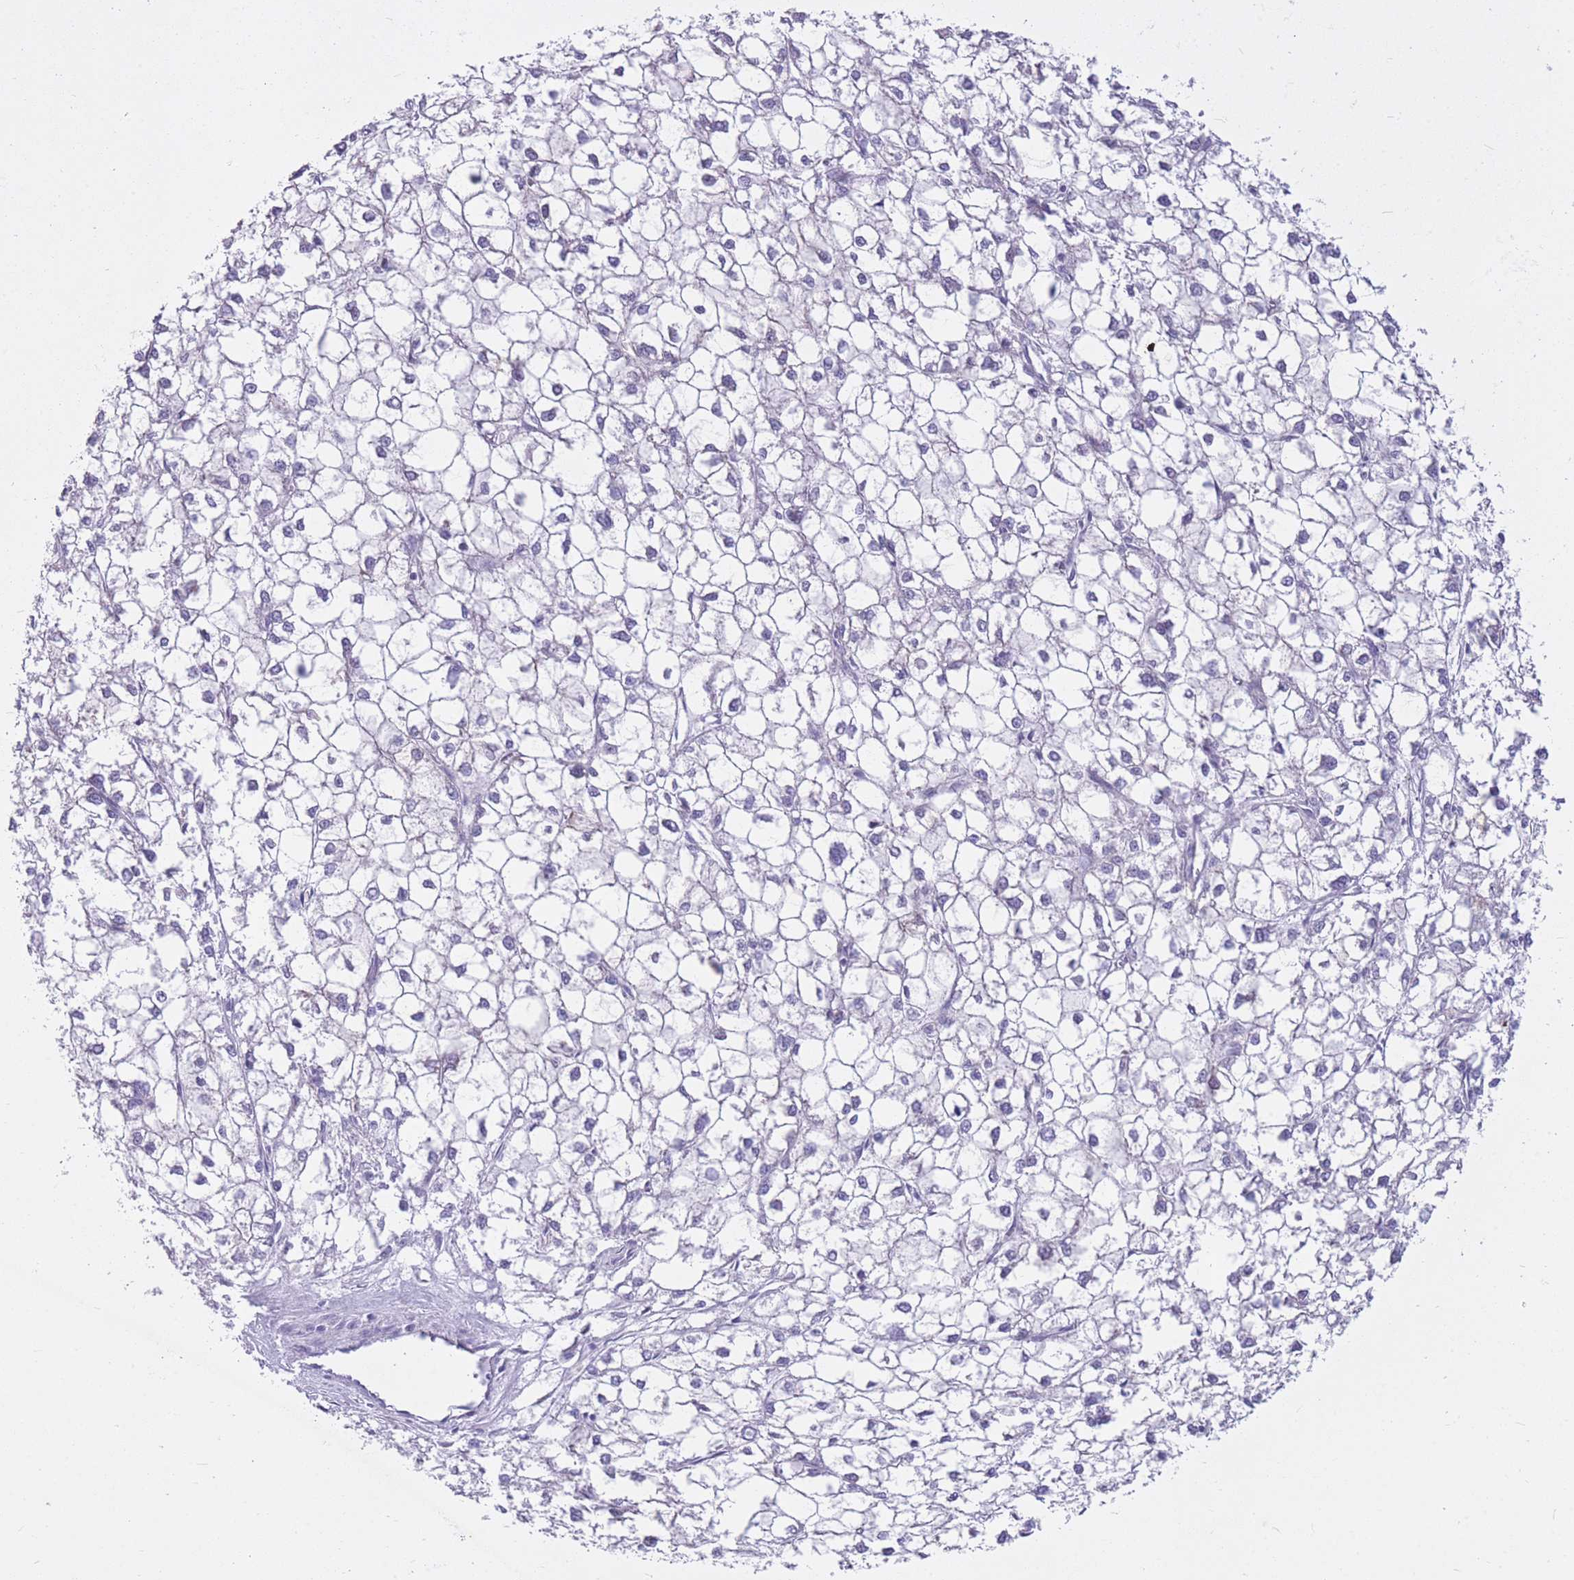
{"staining": {"intensity": "negative", "quantity": "none", "location": "none"}, "tissue": "liver cancer", "cell_type": "Tumor cells", "image_type": "cancer", "snomed": [{"axis": "morphology", "description": "Carcinoma, Hepatocellular, NOS"}, {"axis": "topography", "description": "Liver"}], "caption": "Immunohistochemistry (IHC) histopathology image of neoplastic tissue: liver cancer stained with DAB exhibits no significant protein positivity in tumor cells. (Stains: DAB immunohistochemistry with hematoxylin counter stain, Microscopy: brightfield microscopy at high magnification).", "gene": "CYP21A2", "patient": {"sex": "female", "age": 43}}